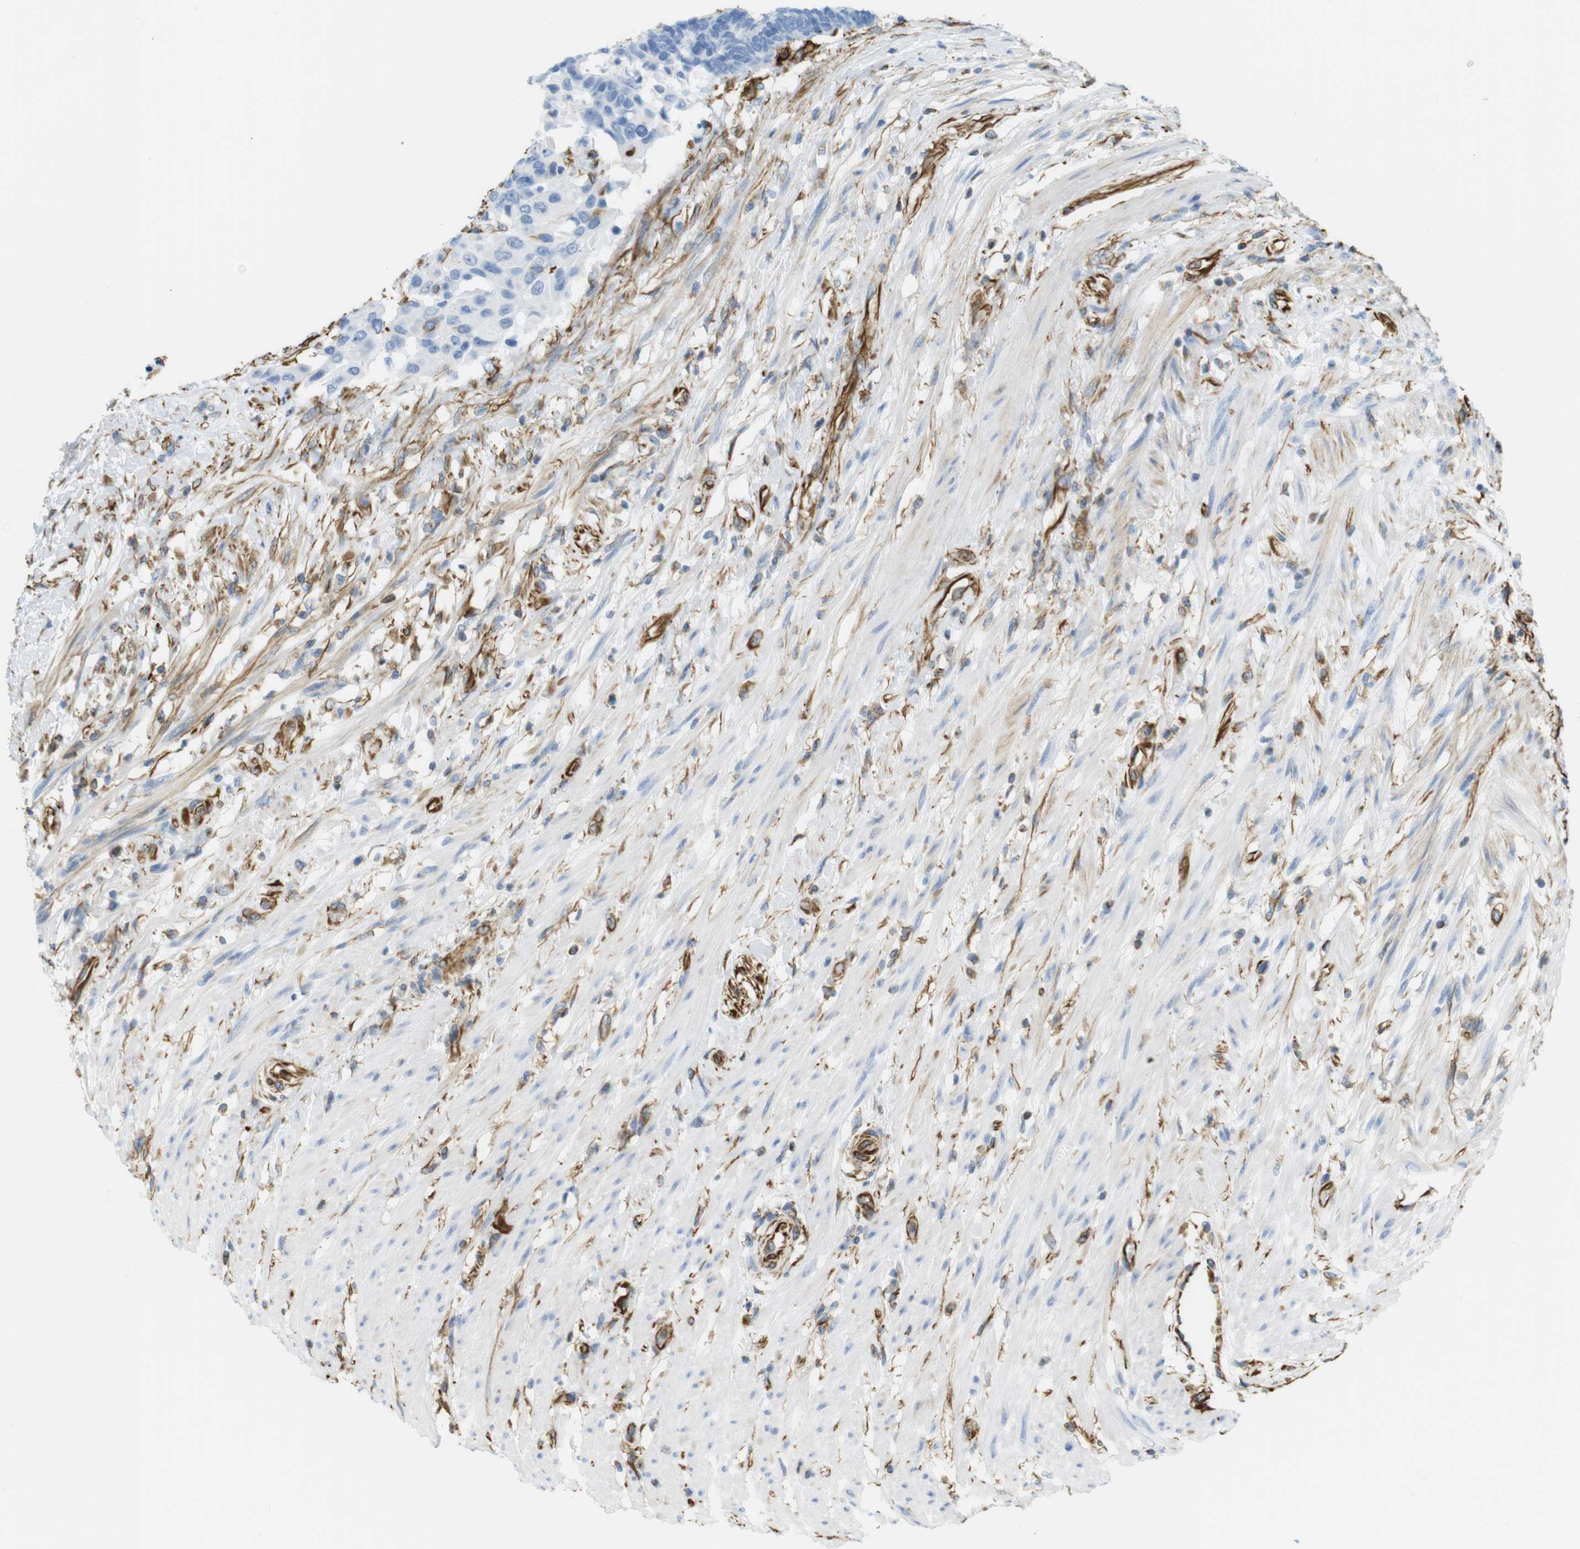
{"staining": {"intensity": "negative", "quantity": "none", "location": "none"}, "tissue": "colorectal cancer", "cell_type": "Tumor cells", "image_type": "cancer", "snomed": [{"axis": "morphology", "description": "Adenocarcinoma, NOS"}, {"axis": "topography", "description": "Rectum"}], "caption": "There is no significant expression in tumor cells of colorectal cancer. (DAB IHC with hematoxylin counter stain).", "gene": "MS4A10", "patient": {"sex": "male", "age": 51}}